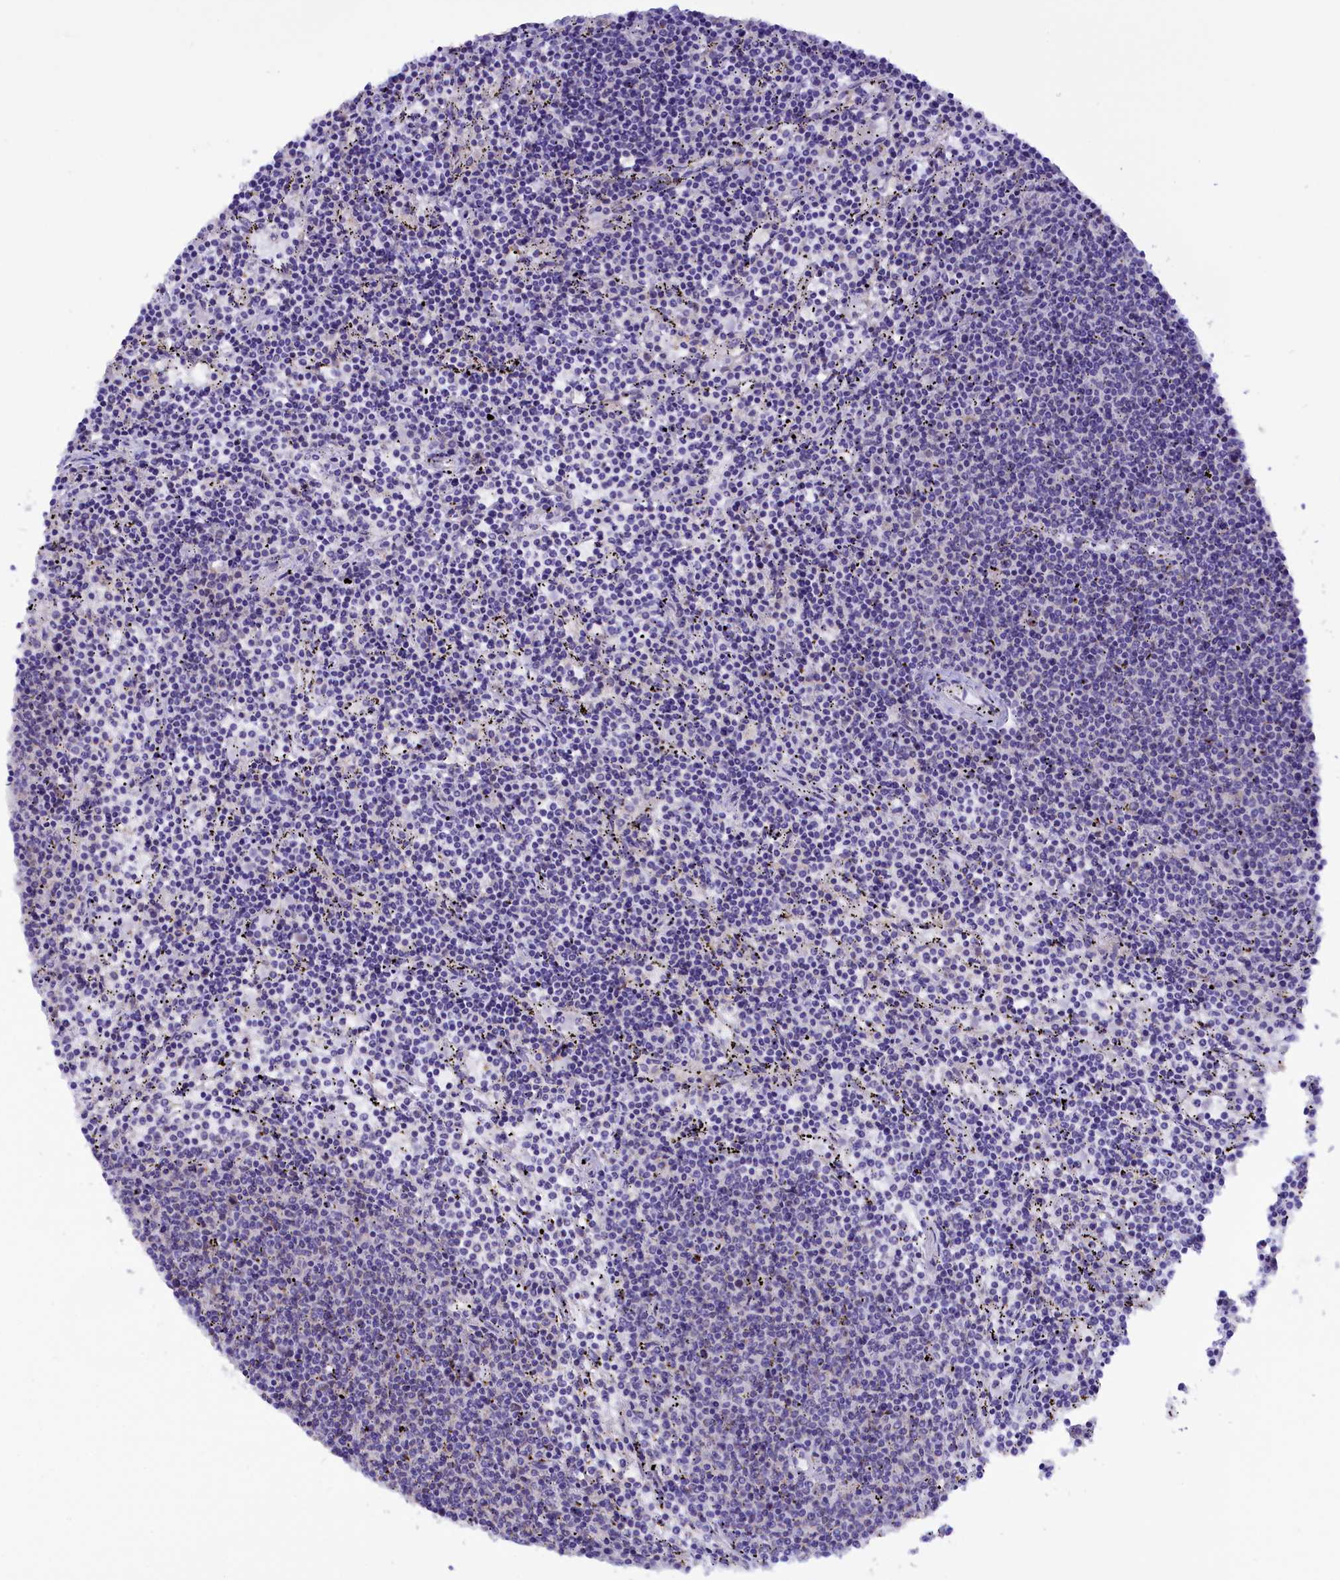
{"staining": {"intensity": "negative", "quantity": "none", "location": "none"}, "tissue": "lymphoma", "cell_type": "Tumor cells", "image_type": "cancer", "snomed": [{"axis": "morphology", "description": "Malignant lymphoma, non-Hodgkin's type, Low grade"}, {"axis": "topography", "description": "Spleen"}], "caption": "The IHC photomicrograph has no significant expression in tumor cells of low-grade malignant lymphoma, non-Hodgkin's type tissue. (Stains: DAB immunohistochemistry (IHC) with hematoxylin counter stain, Microscopy: brightfield microscopy at high magnification).", "gene": "PKIA", "patient": {"sex": "female", "age": 50}}